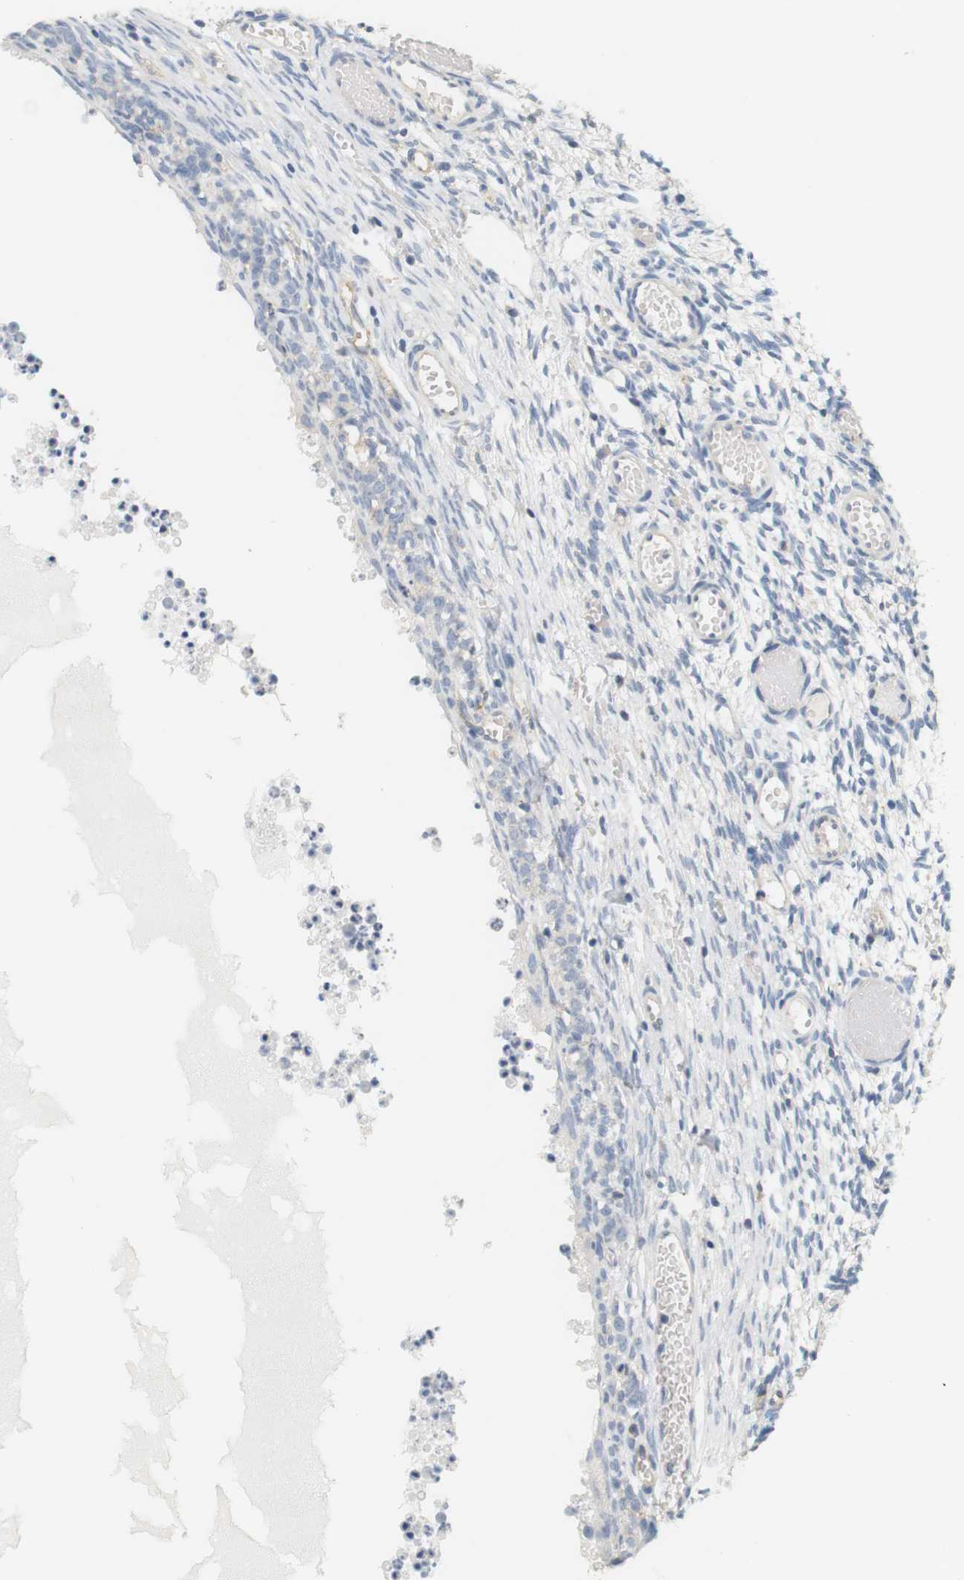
{"staining": {"intensity": "negative", "quantity": "none", "location": "none"}, "tissue": "ovary", "cell_type": "Ovarian stroma cells", "image_type": "normal", "snomed": [{"axis": "morphology", "description": "Normal tissue, NOS"}, {"axis": "topography", "description": "Ovary"}], "caption": "Protein analysis of unremarkable ovary exhibits no significant expression in ovarian stroma cells.", "gene": "OSR1", "patient": {"sex": "female", "age": 35}}